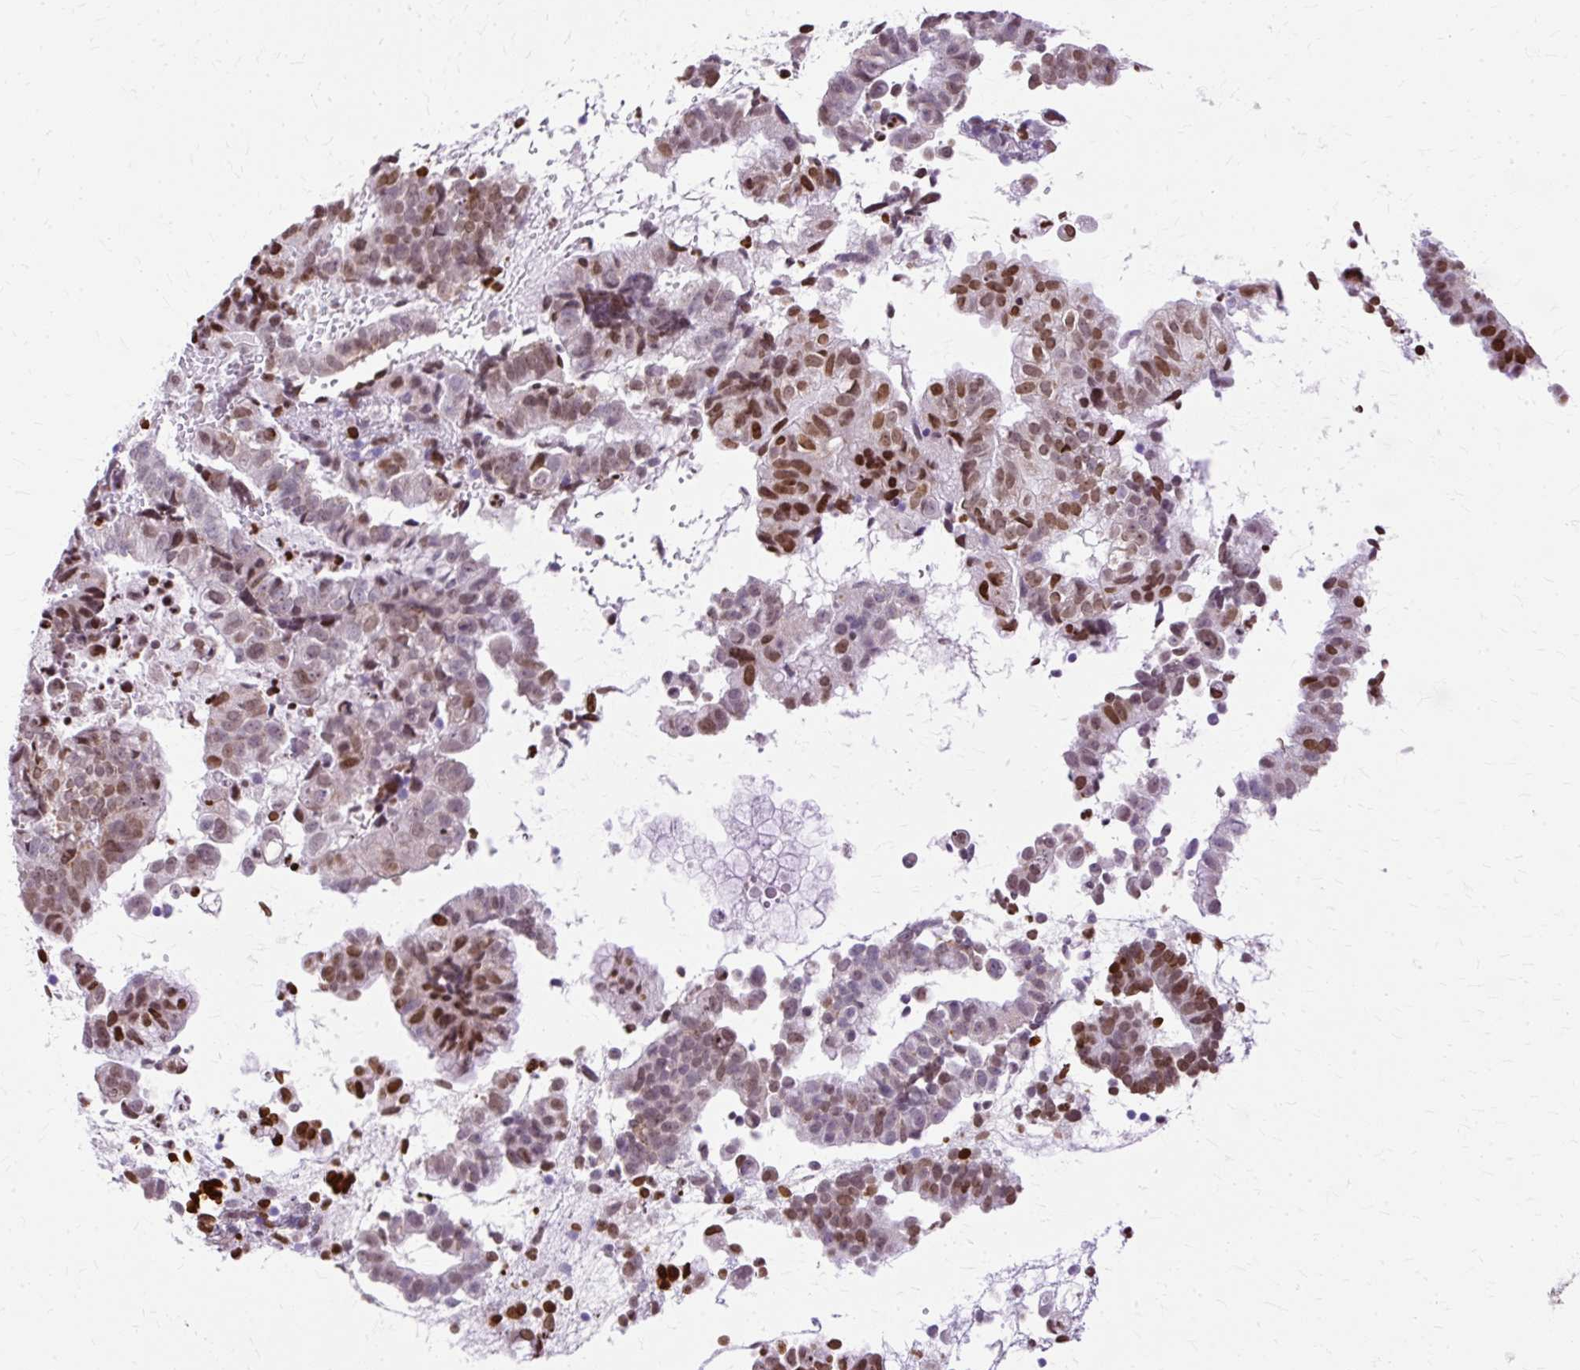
{"staining": {"intensity": "moderate", "quantity": "25%-75%", "location": "nuclear"}, "tissue": "endometrial cancer", "cell_type": "Tumor cells", "image_type": "cancer", "snomed": [{"axis": "morphology", "description": "Adenocarcinoma, NOS"}, {"axis": "topography", "description": "Endometrium"}], "caption": "There is medium levels of moderate nuclear expression in tumor cells of endometrial cancer, as demonstrated by immunohistochemical staining (brown color).", "gene": "TMEM184C", "patient": {"sex": "female", "age": 76}}